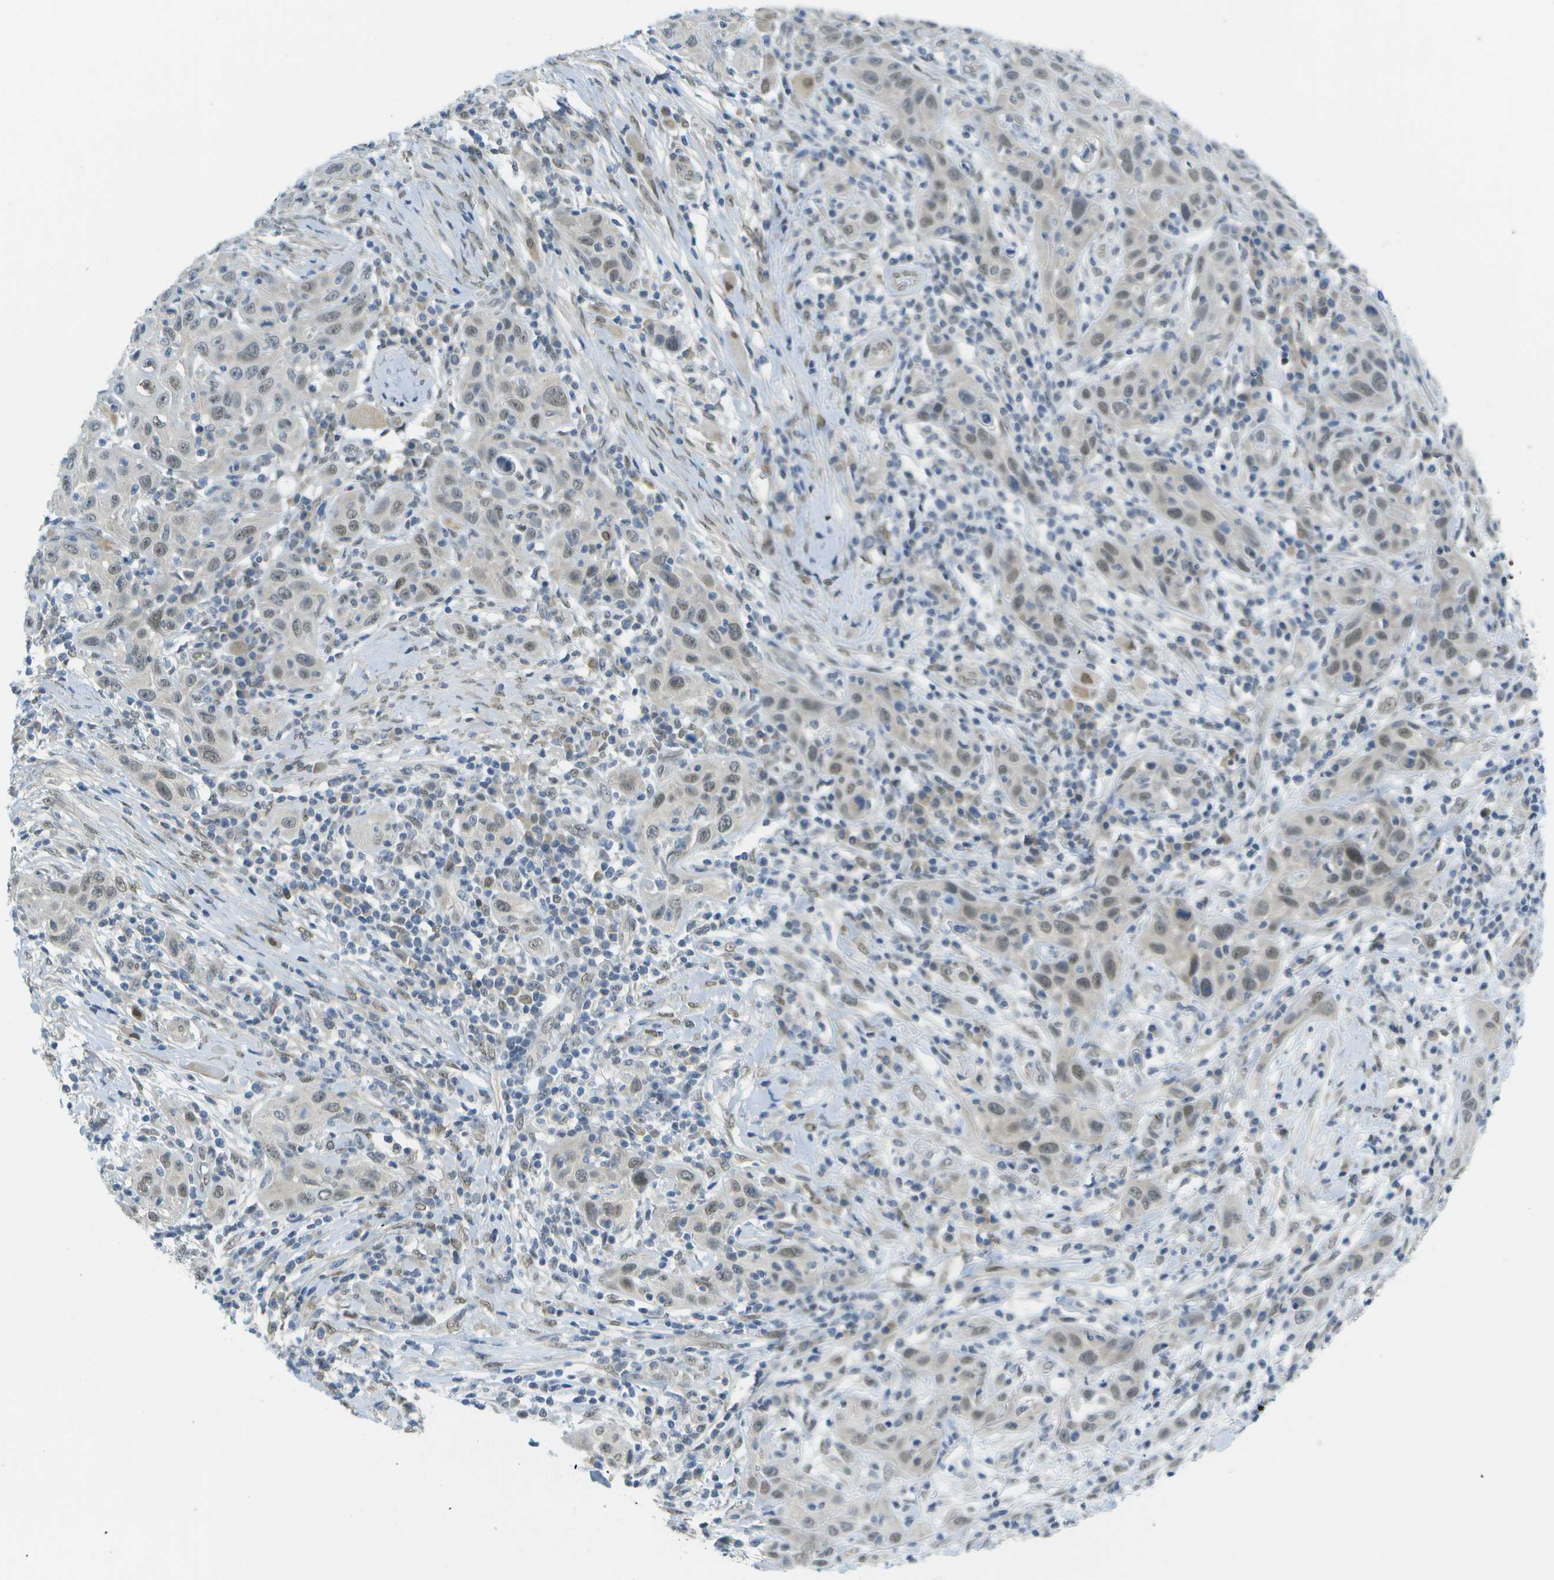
{"staining": {"intensity": "weak", "quantity": "25%-75%", "location": "nuclear"}, "tissue": "skin cancer", "cell_type": "Tumor cells", "image_type": "cancer", "snomed": [{"axis": "morphology", "description": "Squamous cell carcinoma, NOS"}, {"axis": "topography", "description": "Skin"}], "caption": "Immunohistochemistry of human skin cancer (squamous cell carcinoma) exhibits low levels of weak nuclear positivity in approximately 25%-75% of tumor cells. (brown staining indicates protein expression, while blue staining denotes nuclei).", "gene": "ARID1B", "patient": {"sex": "female", "age": 88}}